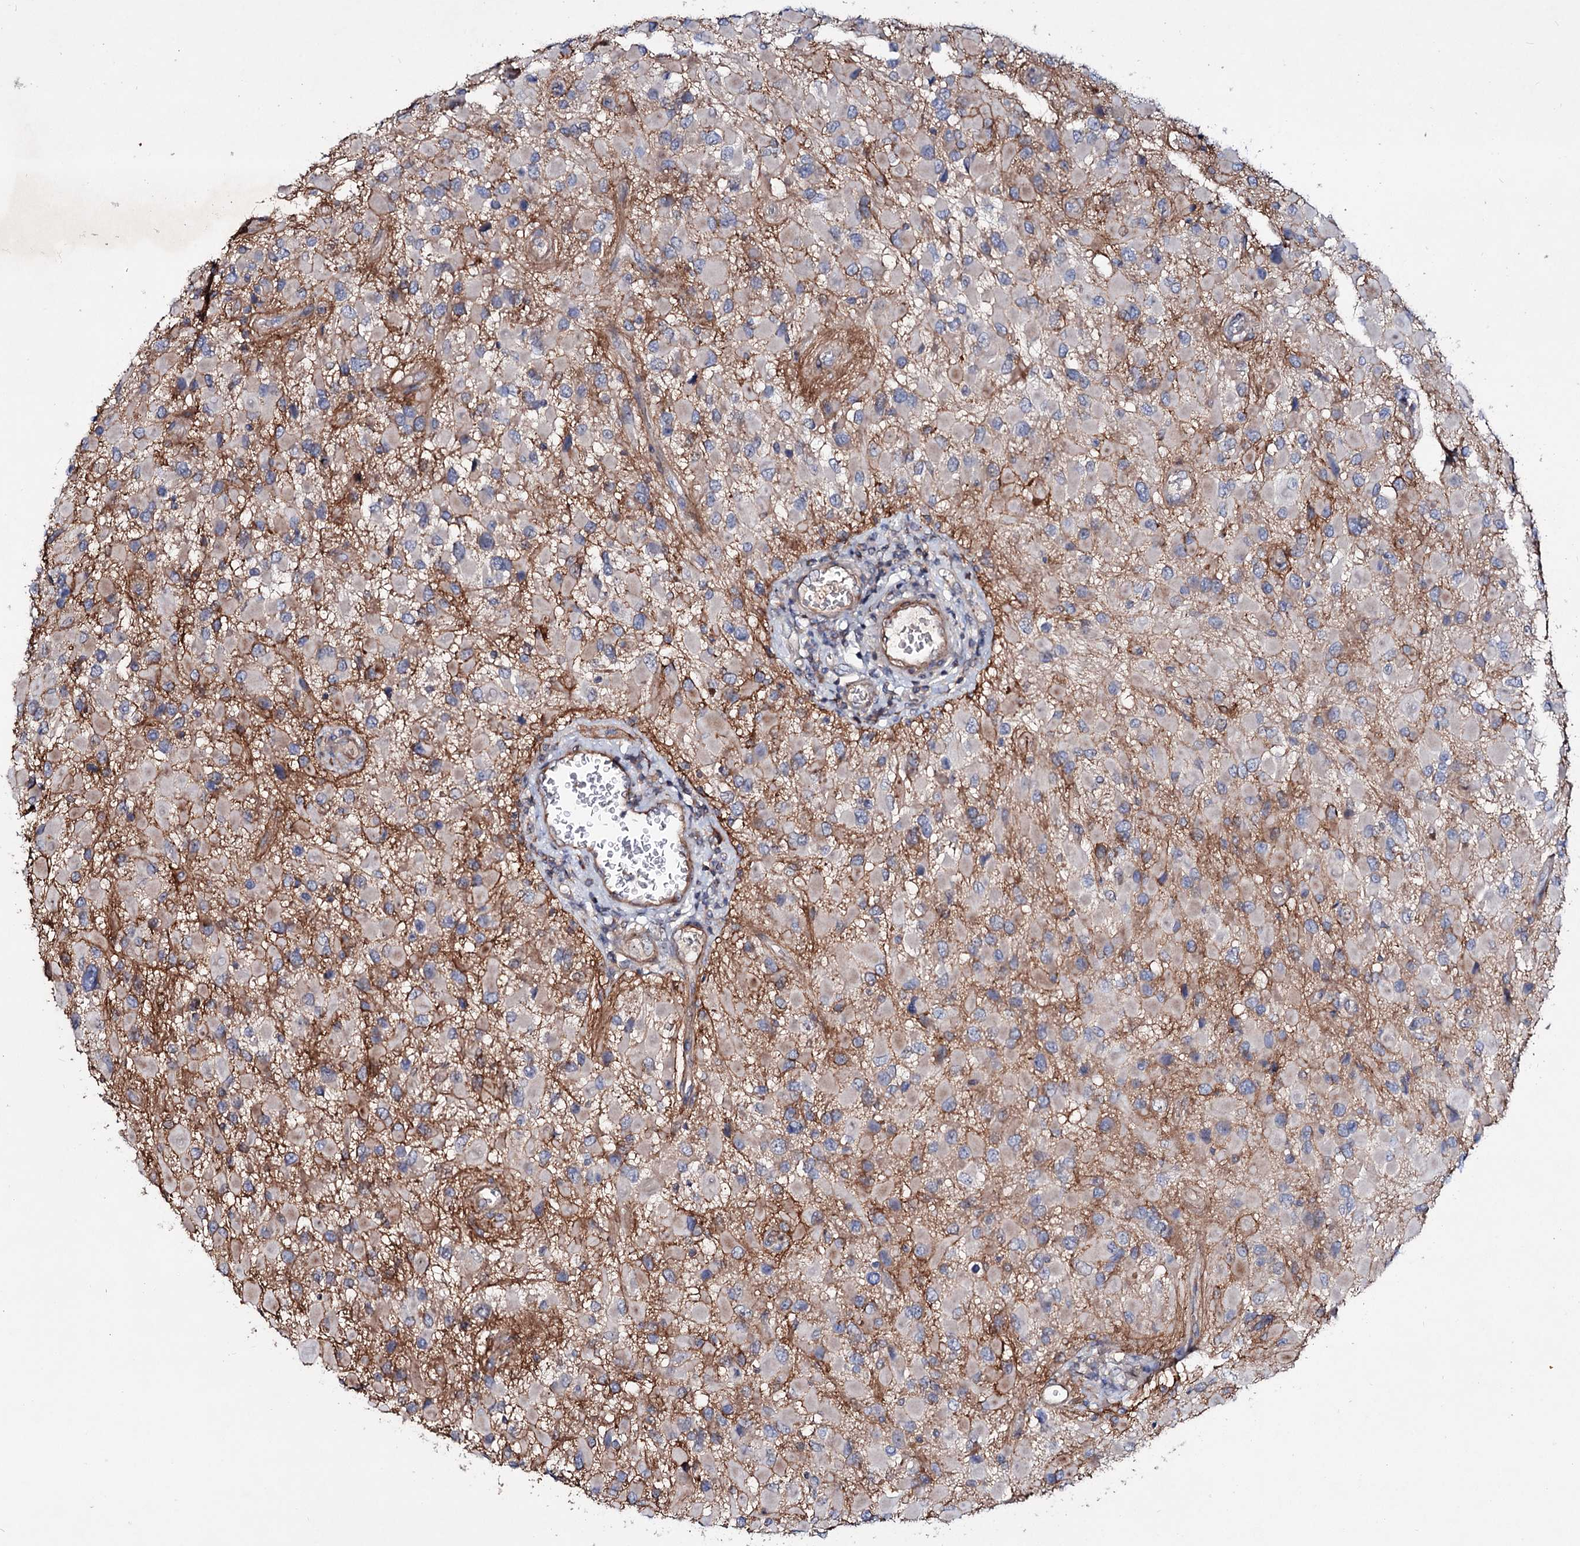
{"staining": {"intensity": "weak", "quantity": "<25%", "location": "cytoplasmic/membranous"}, "tissue": "glioma", "cell_type": "Tumor cells", "image_type": "cancer", "snomed": [{"axis": "morphology", "description": "Glioma, malignant, High grade"}, {"axis": "topography", "description": "Brain"}], "caption": "Micrograph shows no protein staining in tumor cells of high-grade glioma (malignant) tissue.", "gene": "PTDSS2", "patient": {"sex": "male", "age": 53}}